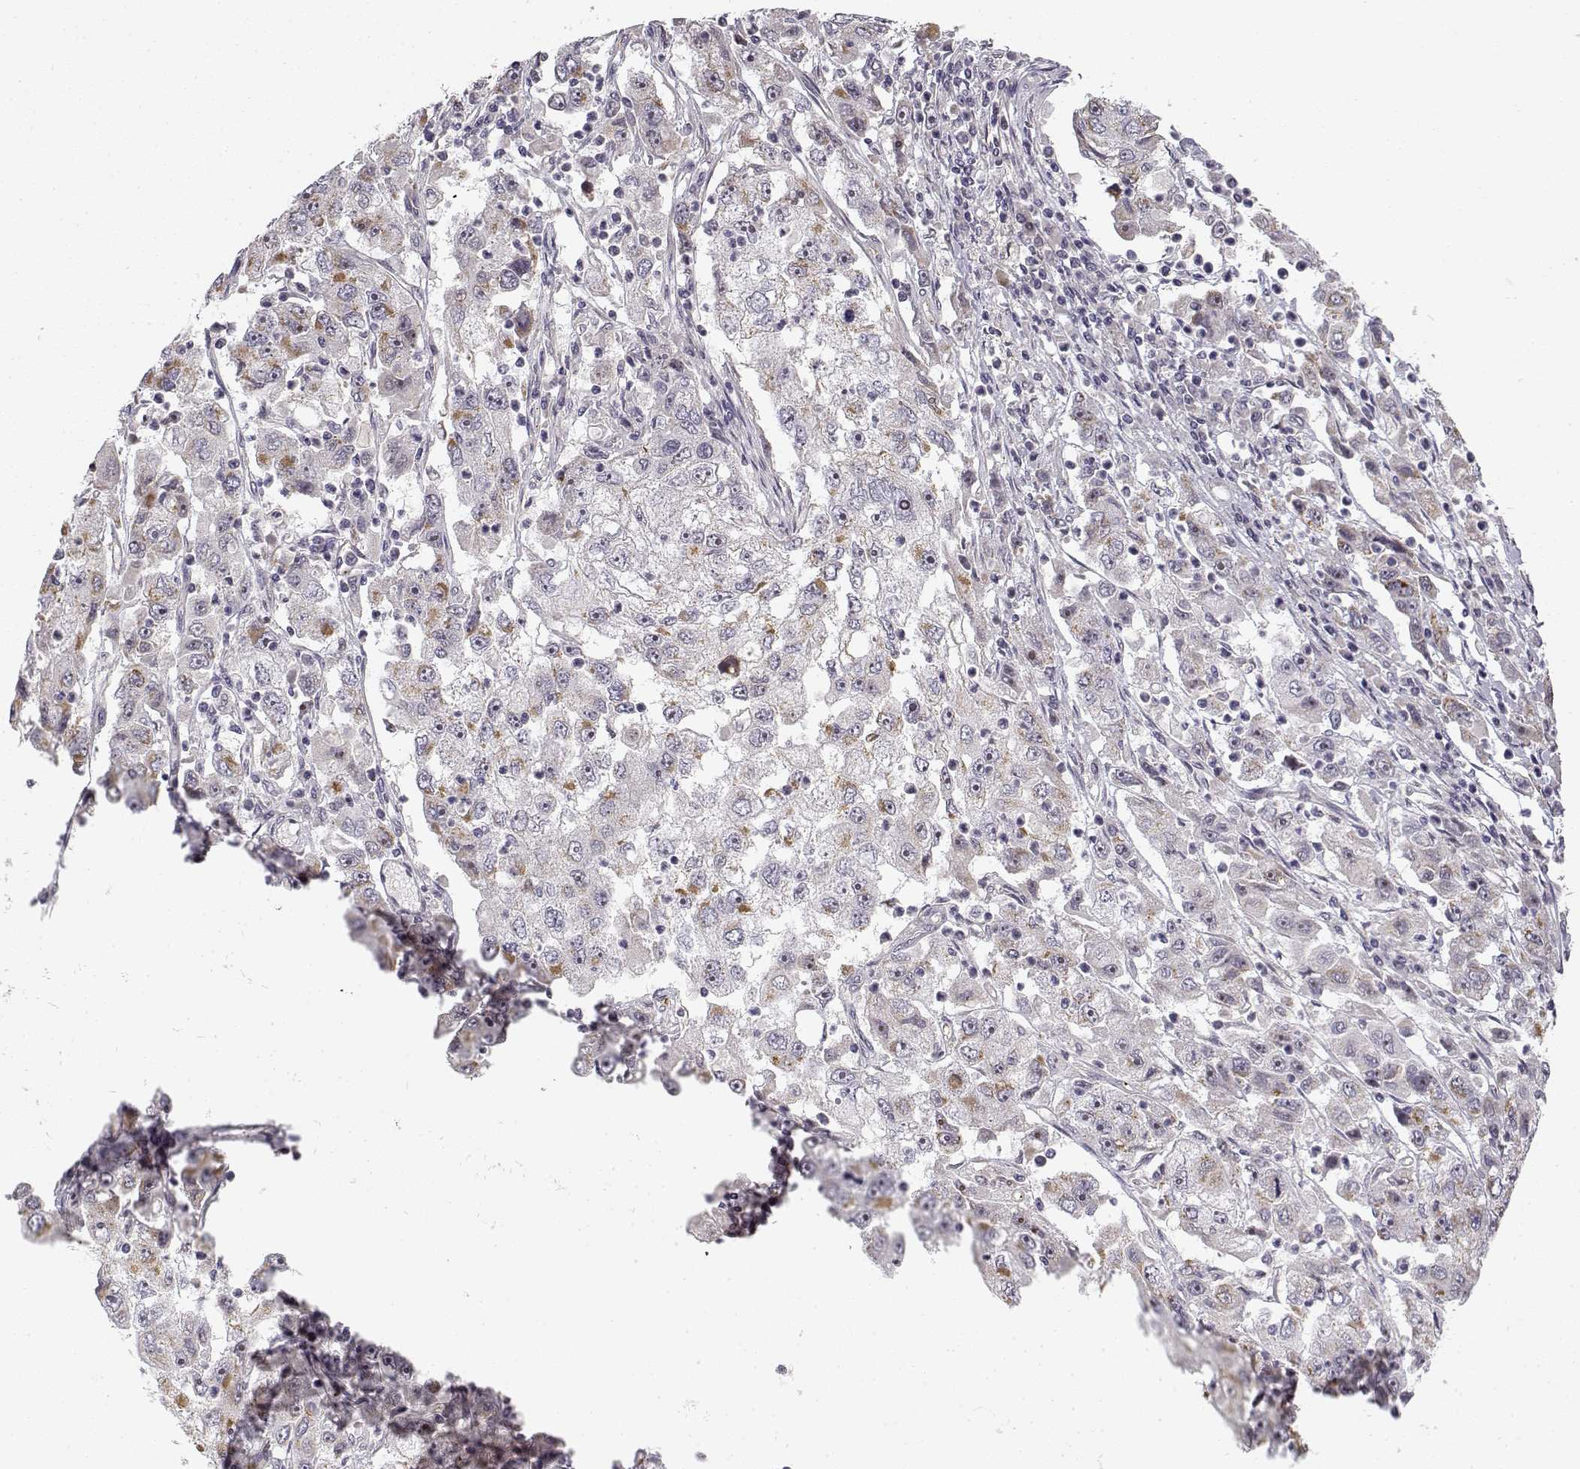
{"staining": {"intensity": "weak", "quantity": "25%-75%", "location": "cytoplasmic/membranous"}, "tissue": "cervical cancer", "cell_type": "Tumor cells", "image_type": "cancer", "snomed": [{"axis": "morphology", "description": "Squamous cell carcinoma, NOS"}, {"axis": "topography", "description": "Cervix"}], "caption": "Weak cytoplasmic/membranous expression for a protein is seen in about 25%-75% of tumor cells of cervical cancer using immunohistochemistry.", "gene": "MED12L", "patient": {"sex": "female", "age": 36}}